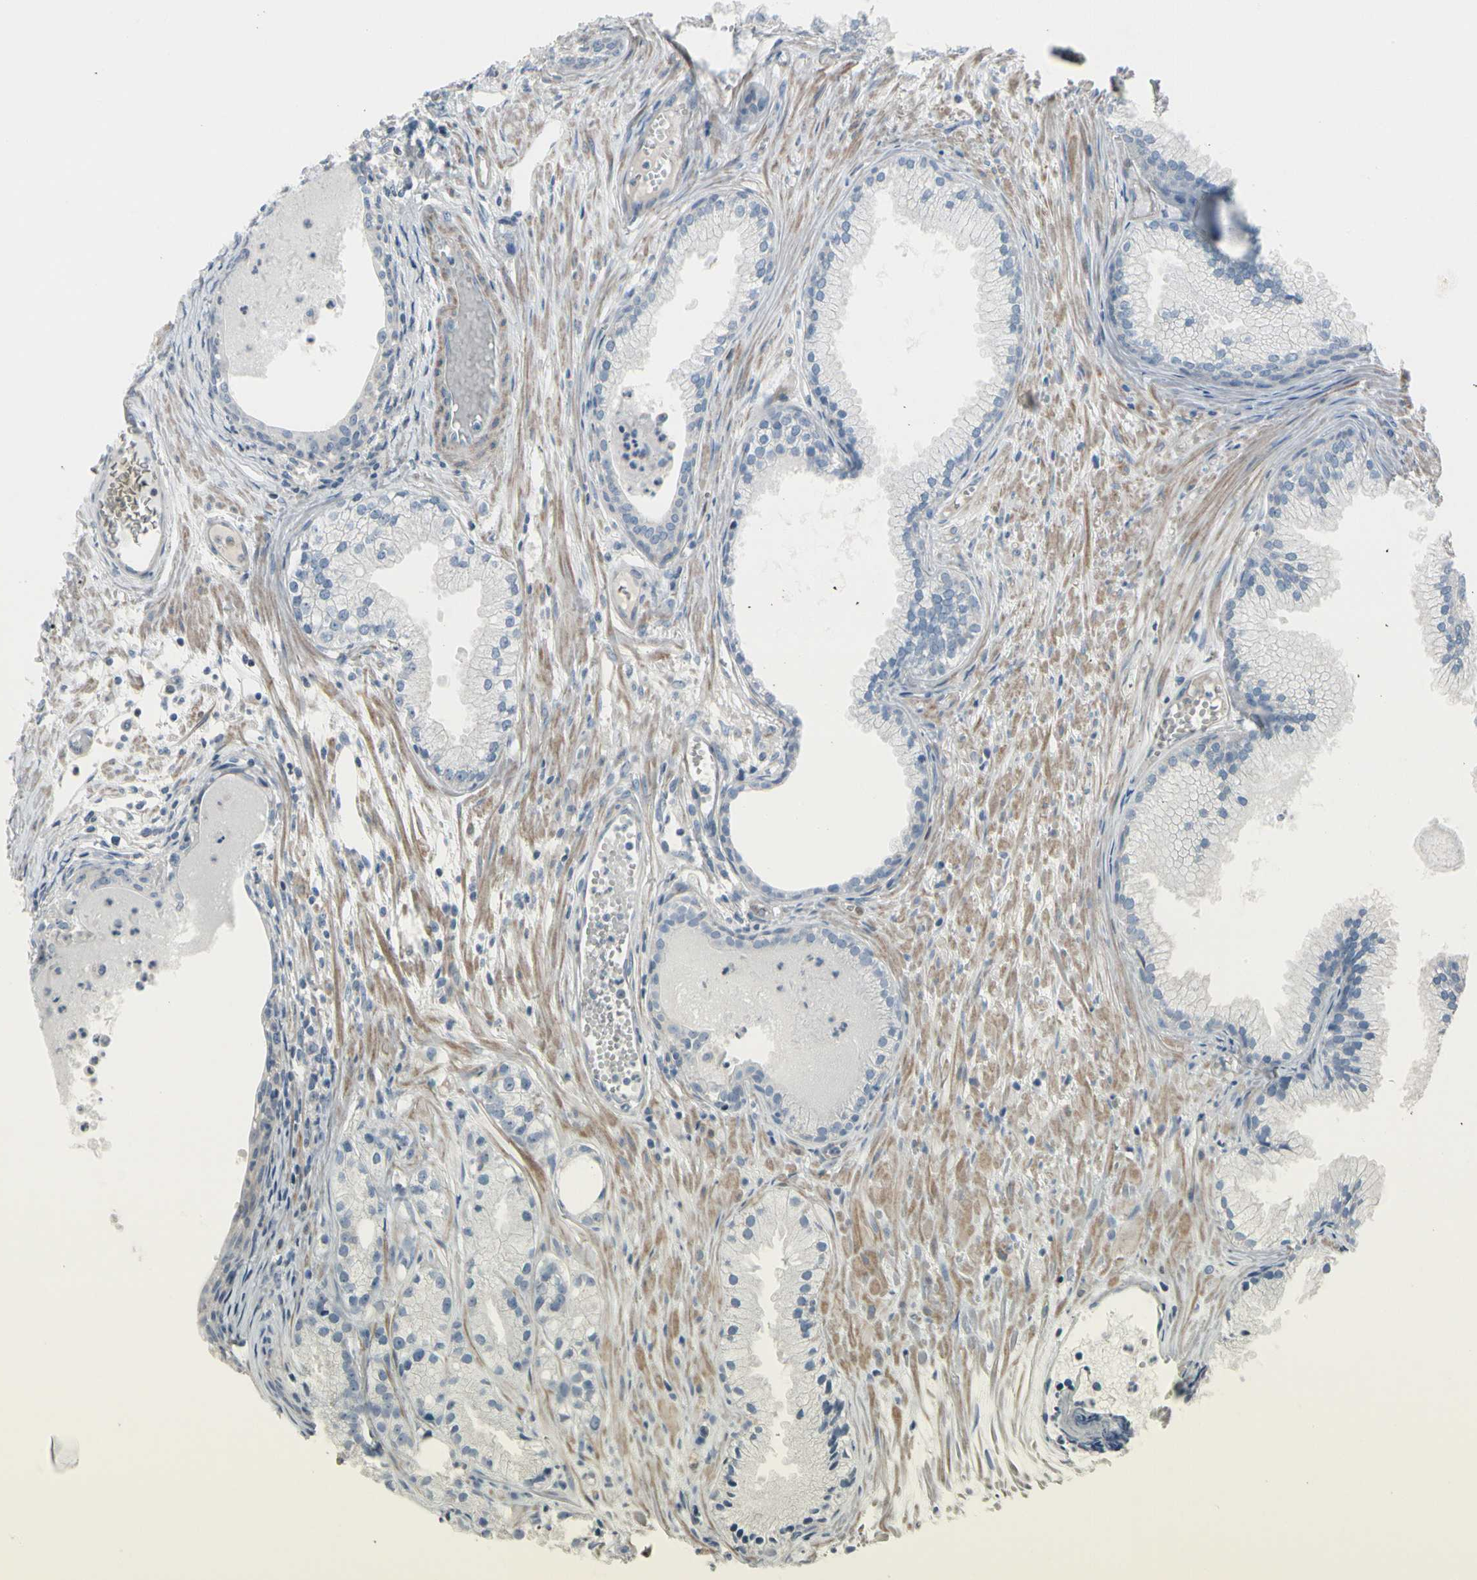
{"staining": {"intensity": "negative", "quantity": "none", "location": "none"}, "tissue": "prostate cancer", "cell_type": "Tumor cells", "image_type": "cancer", "snomed": [{"axis": "morphology", "description": "Adenocarcinoma, Low grade"}, {"axis": "topography", "description": "Prostate"}], "caption": "The immunohistochemistry (IHC) micrograph has no significant staining in tumor cells of low-grade adenocarcinoma (prostate) tissue.", "gene": "CYP2E1", "patient": {"sex": "male", "age": 72}}